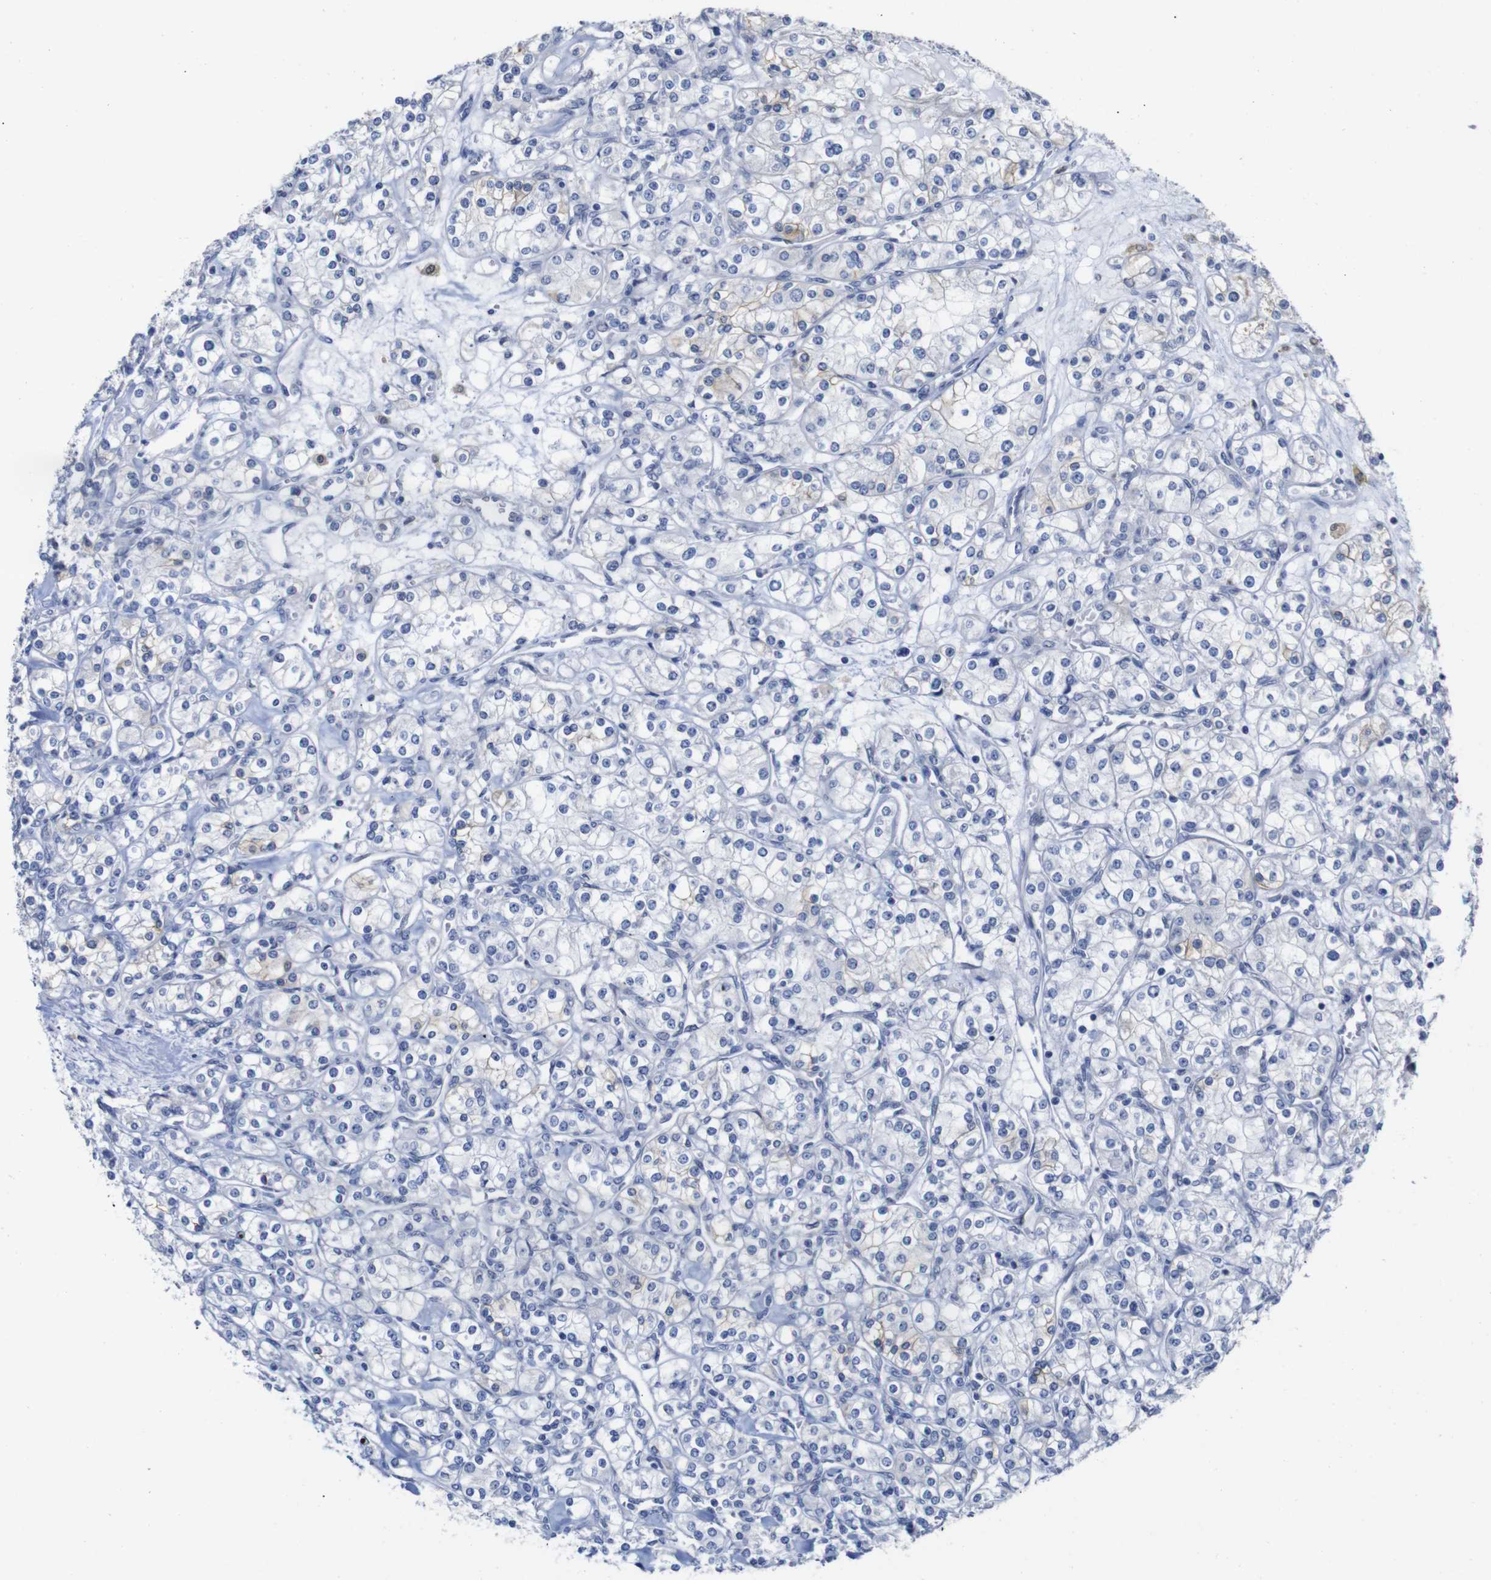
{"staining": {"intensity": "negative", "quantity": "none", "location": "none"}, "tissue": "renal cancer", "cell_type": "Tumor cells", "image_type": "cancer", "snomed": [{"axis": "morphology", "description": "Adenocarcinoma, NOS"}, {"axis": "topography", "description": "Kidney"}], "caption": "A high-resolution micrograph shows immunohistochemistry (IHC) staining of adenocarcinoma (renal), which displays no significant staining in tumor cells.", "gene": "TCEAL9", "patient": {"sex": "male", "age": 77}}